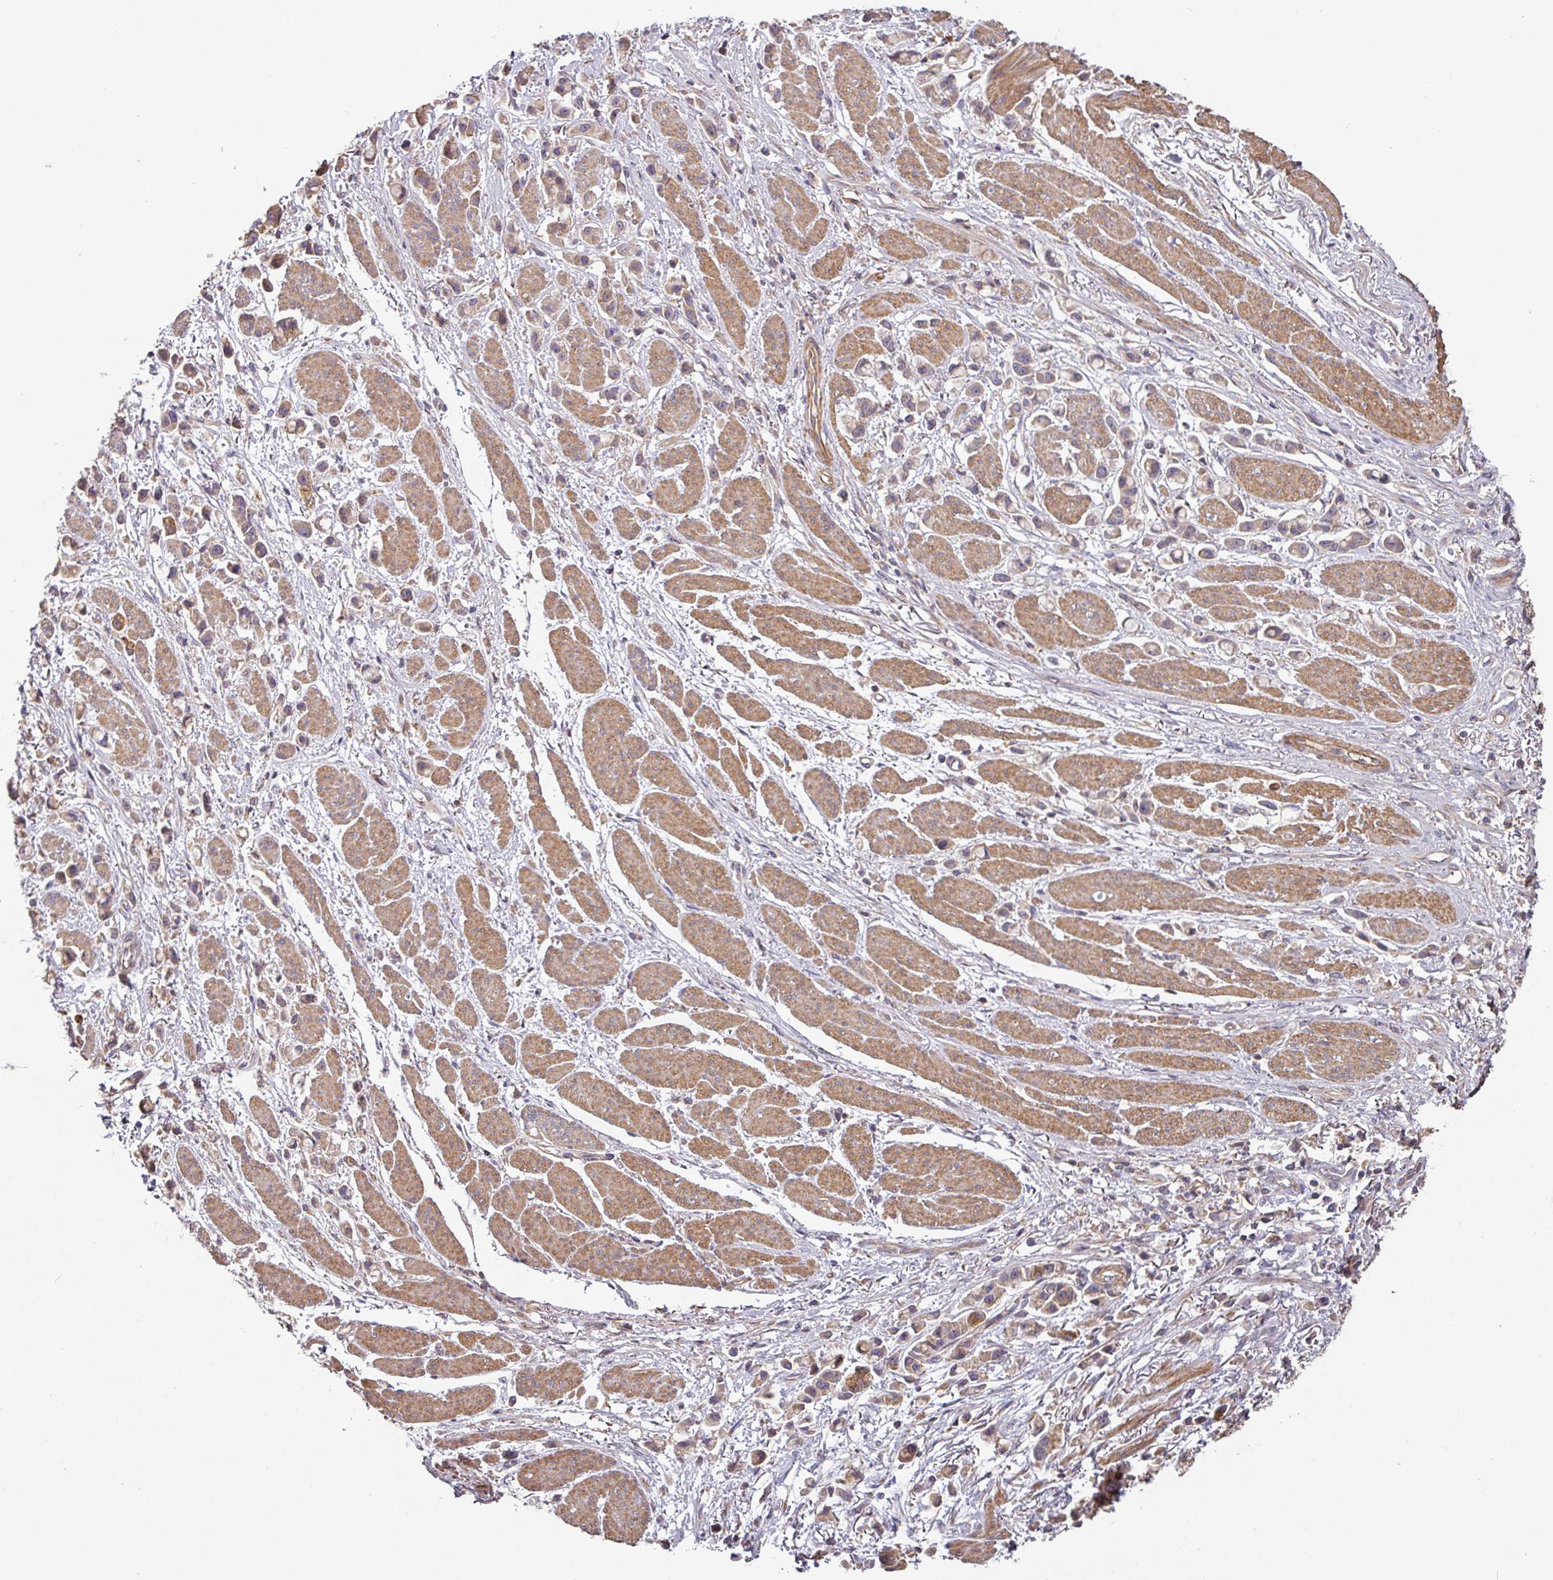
{"staining": {"intensity": "weak", "quantity": ">75%", "location": "cytoplasmic/membranous"}, "tissue": "stomach cancer", "cell_type": "Tumor cells", "image_type": "cancer", "snomed": [{"axis": "morphology", "description": "Adenocarcinoma, NOS"}, {"axis": "topography", "description": "Stomach"}], "caption": "Protein expression analysis of stomach cancer shows weak cytoplasmic/membranous expression in about >75% of tumor cells.", "gene": "SIK1", "patient": {"sex": "female", "age": 81}}